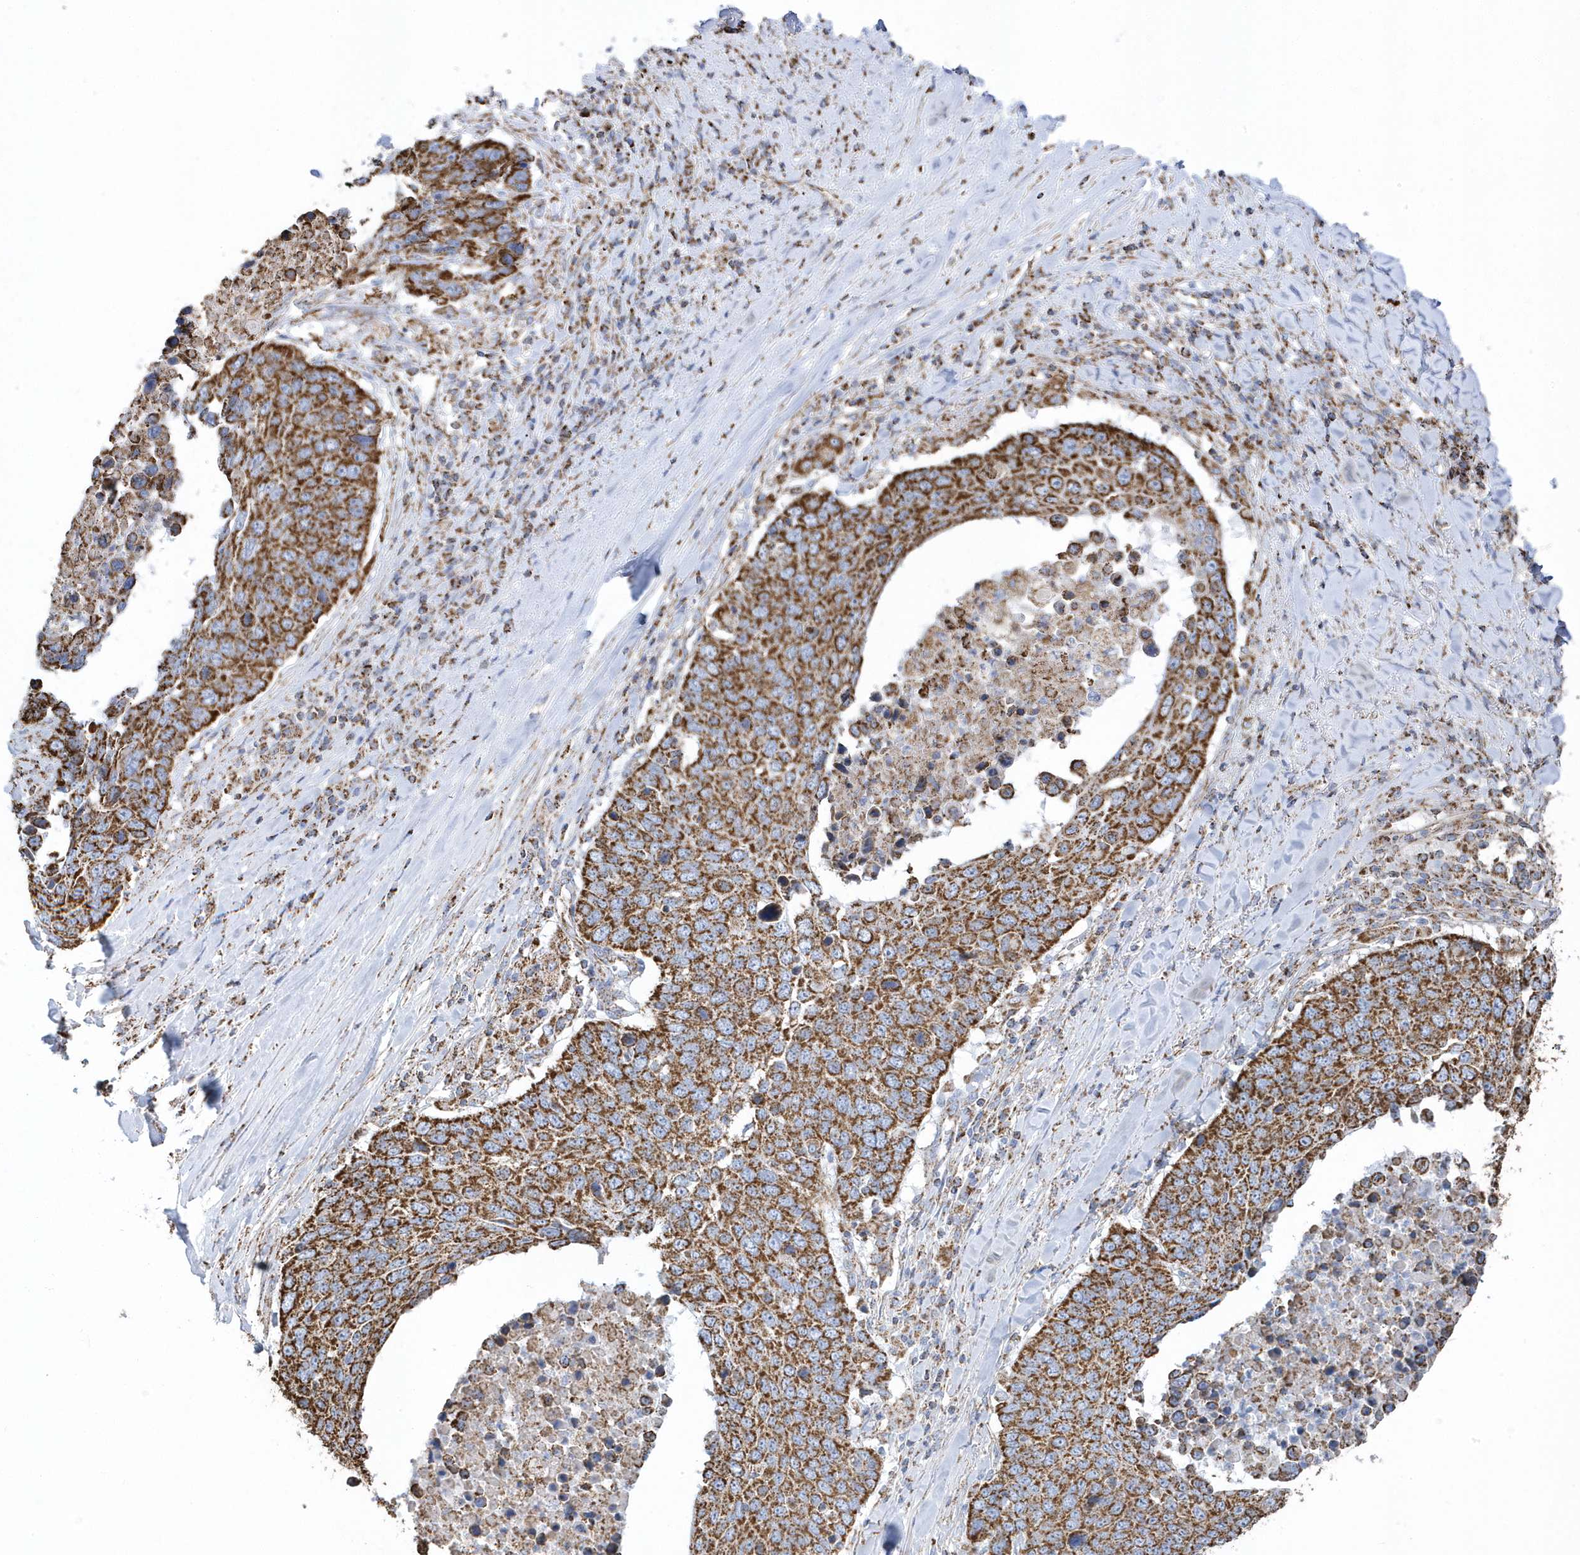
{"staining": {"intensity": "strong", "quantity": ">75%", "location": "cytoplasmic/membranous"}, "tissue": "lung cancer", "cell_type": "Tumor cells", "image_type": "cancer", "snomed": [{"axis": "morphology", "description": "Squamous cell carcinoma, NOS"}, {"axis": "topography", "description": "Lung"}], "caption": "About >75% of tumor cells in lung cancer (squamous cell carcinoma) reveal strong cytoplasmic/membranous protein positivity as visualized by brown immunohistochemical staining.", "gene": "GTPBP8", "patient": {"sex": "male", "age": 66}}